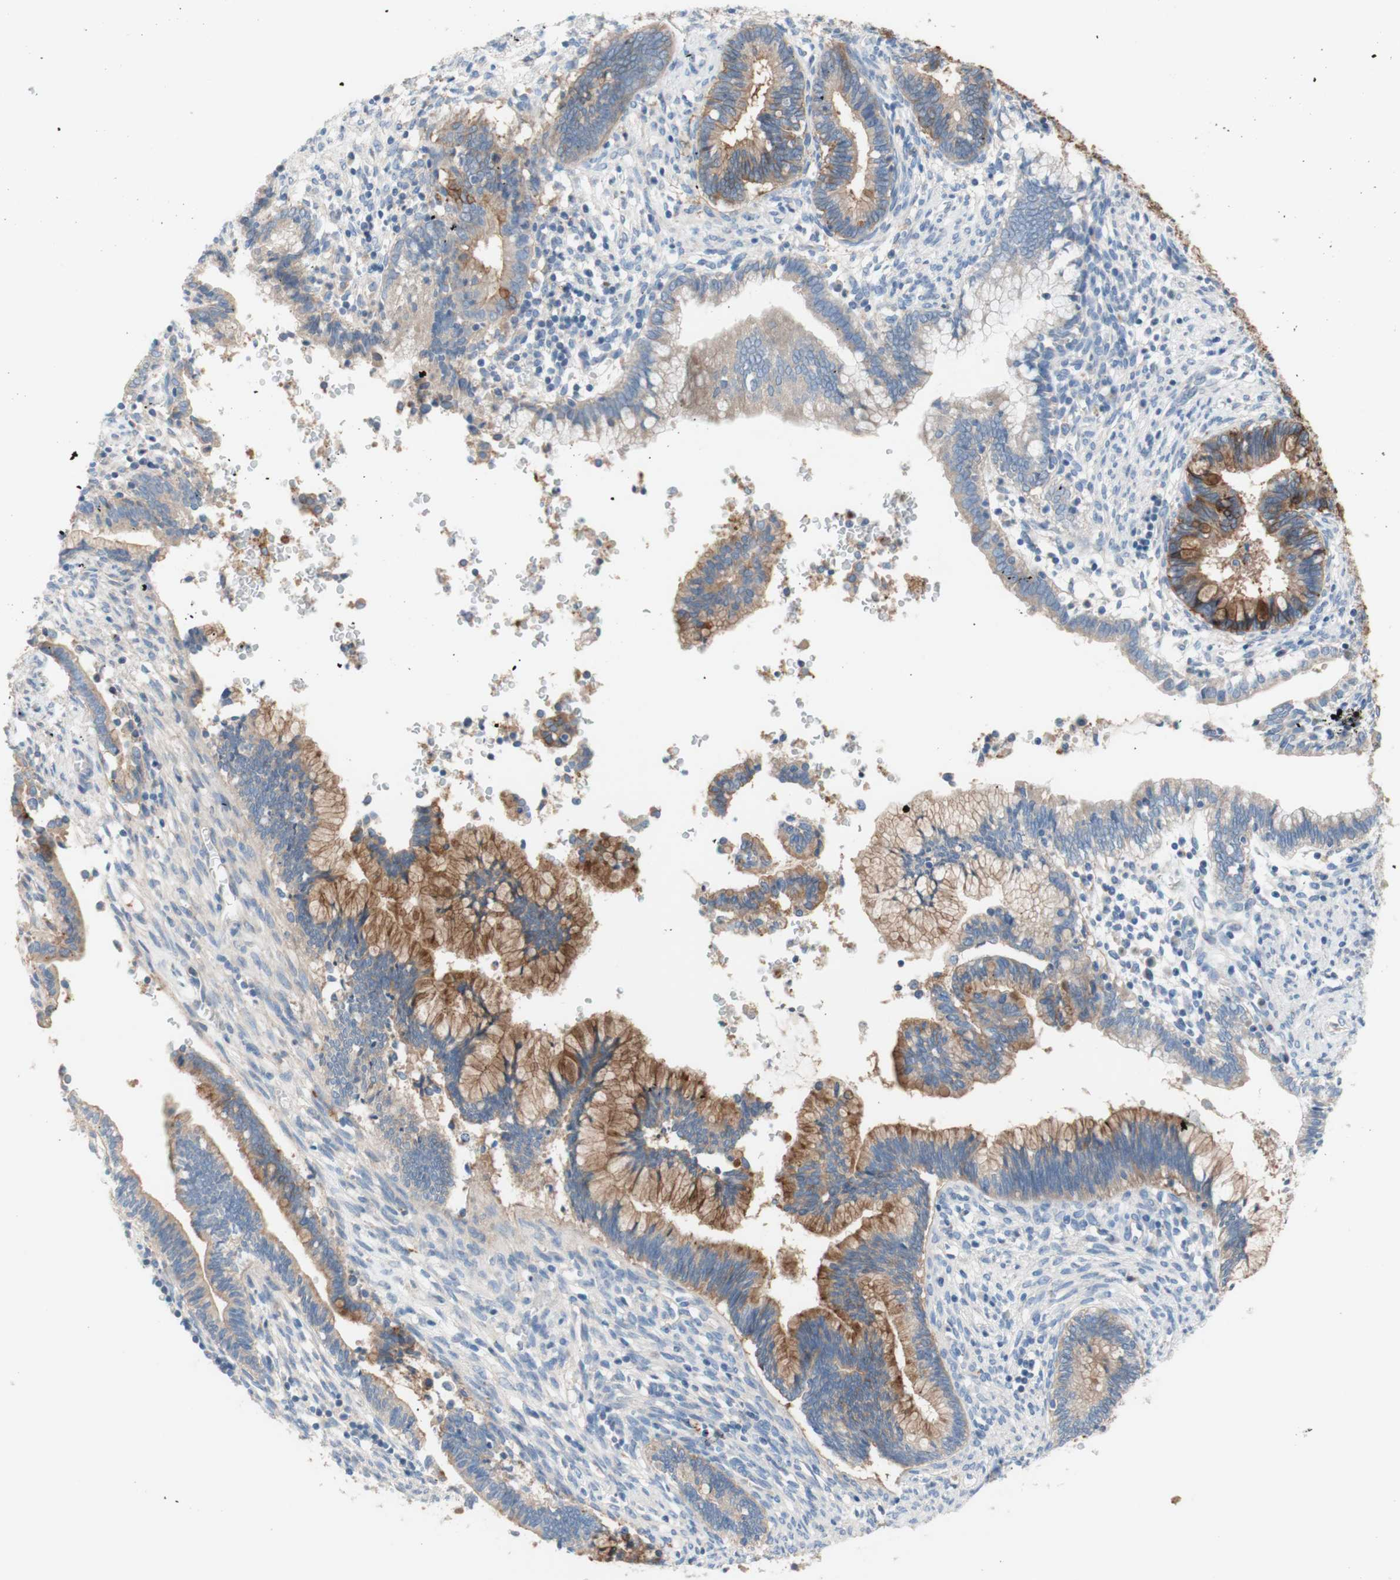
{"staining": {"intensity": "moderate", "quantity": ">75%", "location": "cytoplasmic/membranous"}, "tissue": "cervical cancer", "cell_type": "Tumor cells", "image_type": "cancer", "snomed": [{"axis": "morphology", "description": "Adenocarcinoma, NOS"}, {"axis": "topography", "description": "Cervix"}], "caption": "High-magnification brightfield microscopy of cervical cancer stained with DAB (3,3'-diaminobenzidine) (brown) and counterstained with hematoxylin (blue). tumor cells exhibit moderate cytoplasmic/membranous staining is identified in about>75% of cells.", "gene": "F3", "patient": {"sex": "female", "age": 44}}